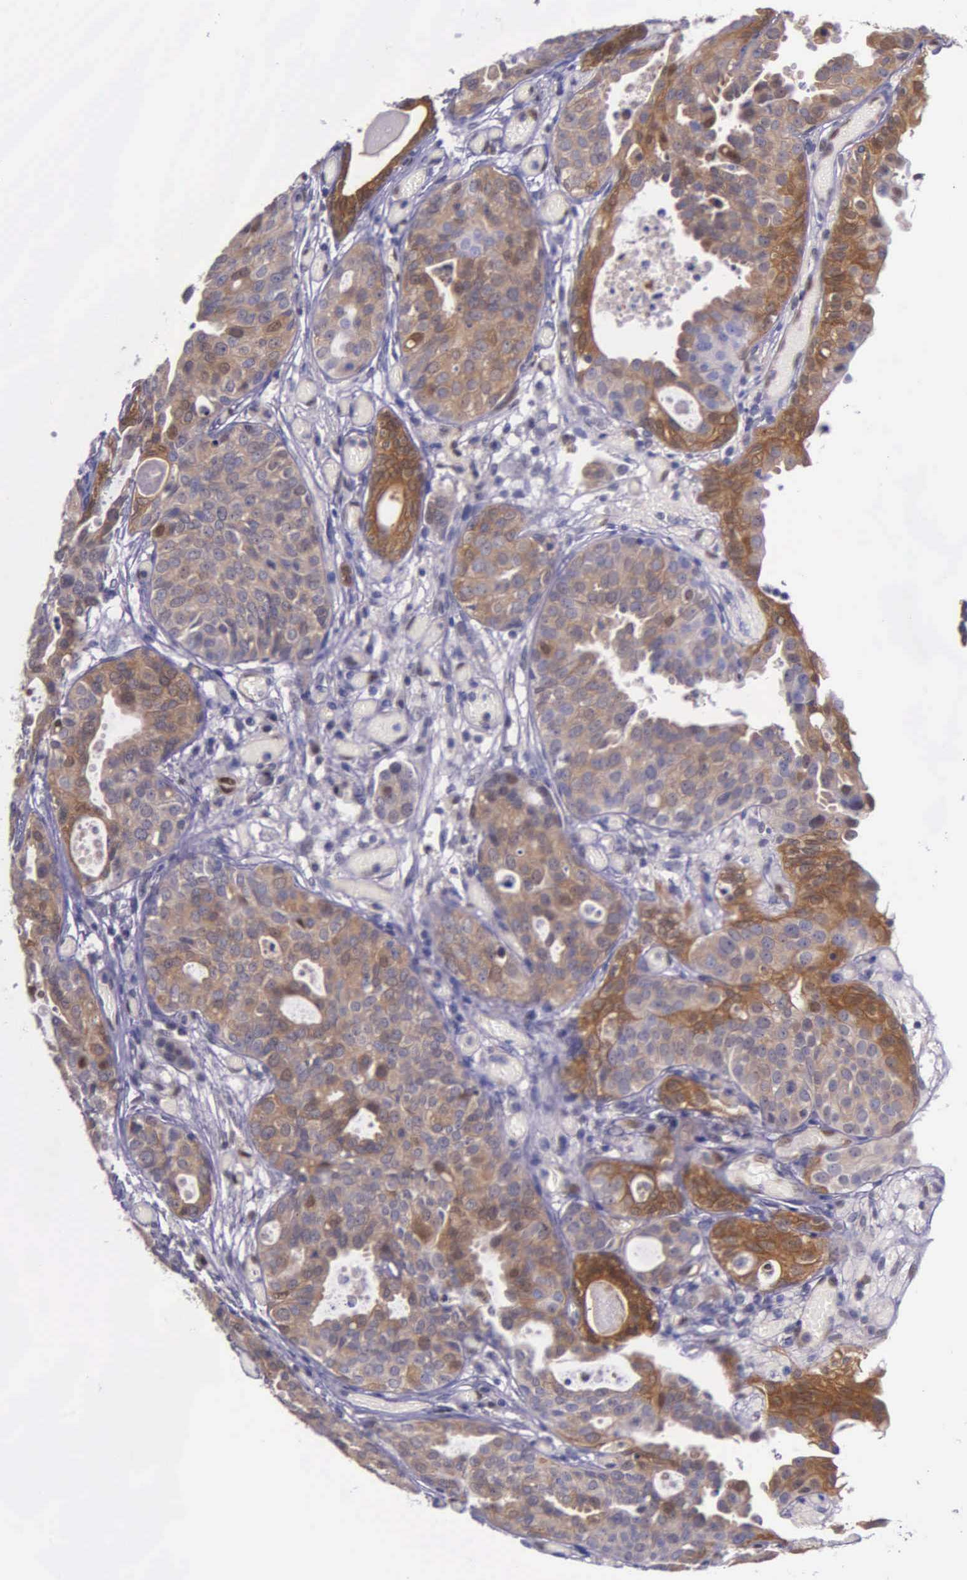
{"staining": {"intensity": "moderate", "quantity": ">75%", "location": "cytoplasmic/membranous"}, "tissue": "urothelial cancer", "cell_type": "Tumor cells", "image_type": "cancer", "snomed": [{"axis": "morphology", "description": "Urothelial carcinoma, High grade"}, {"axis": "topography", "description": "Urinary bladder"}], "caption": "High-grade urothelial carcinoma stained with a brown dye exhibits moderate cytoplasmic/membranous positive staining in about >75% of tumor cells.", "gene": "GMPR2", "patient": {"sex": "male", "age": 78}}